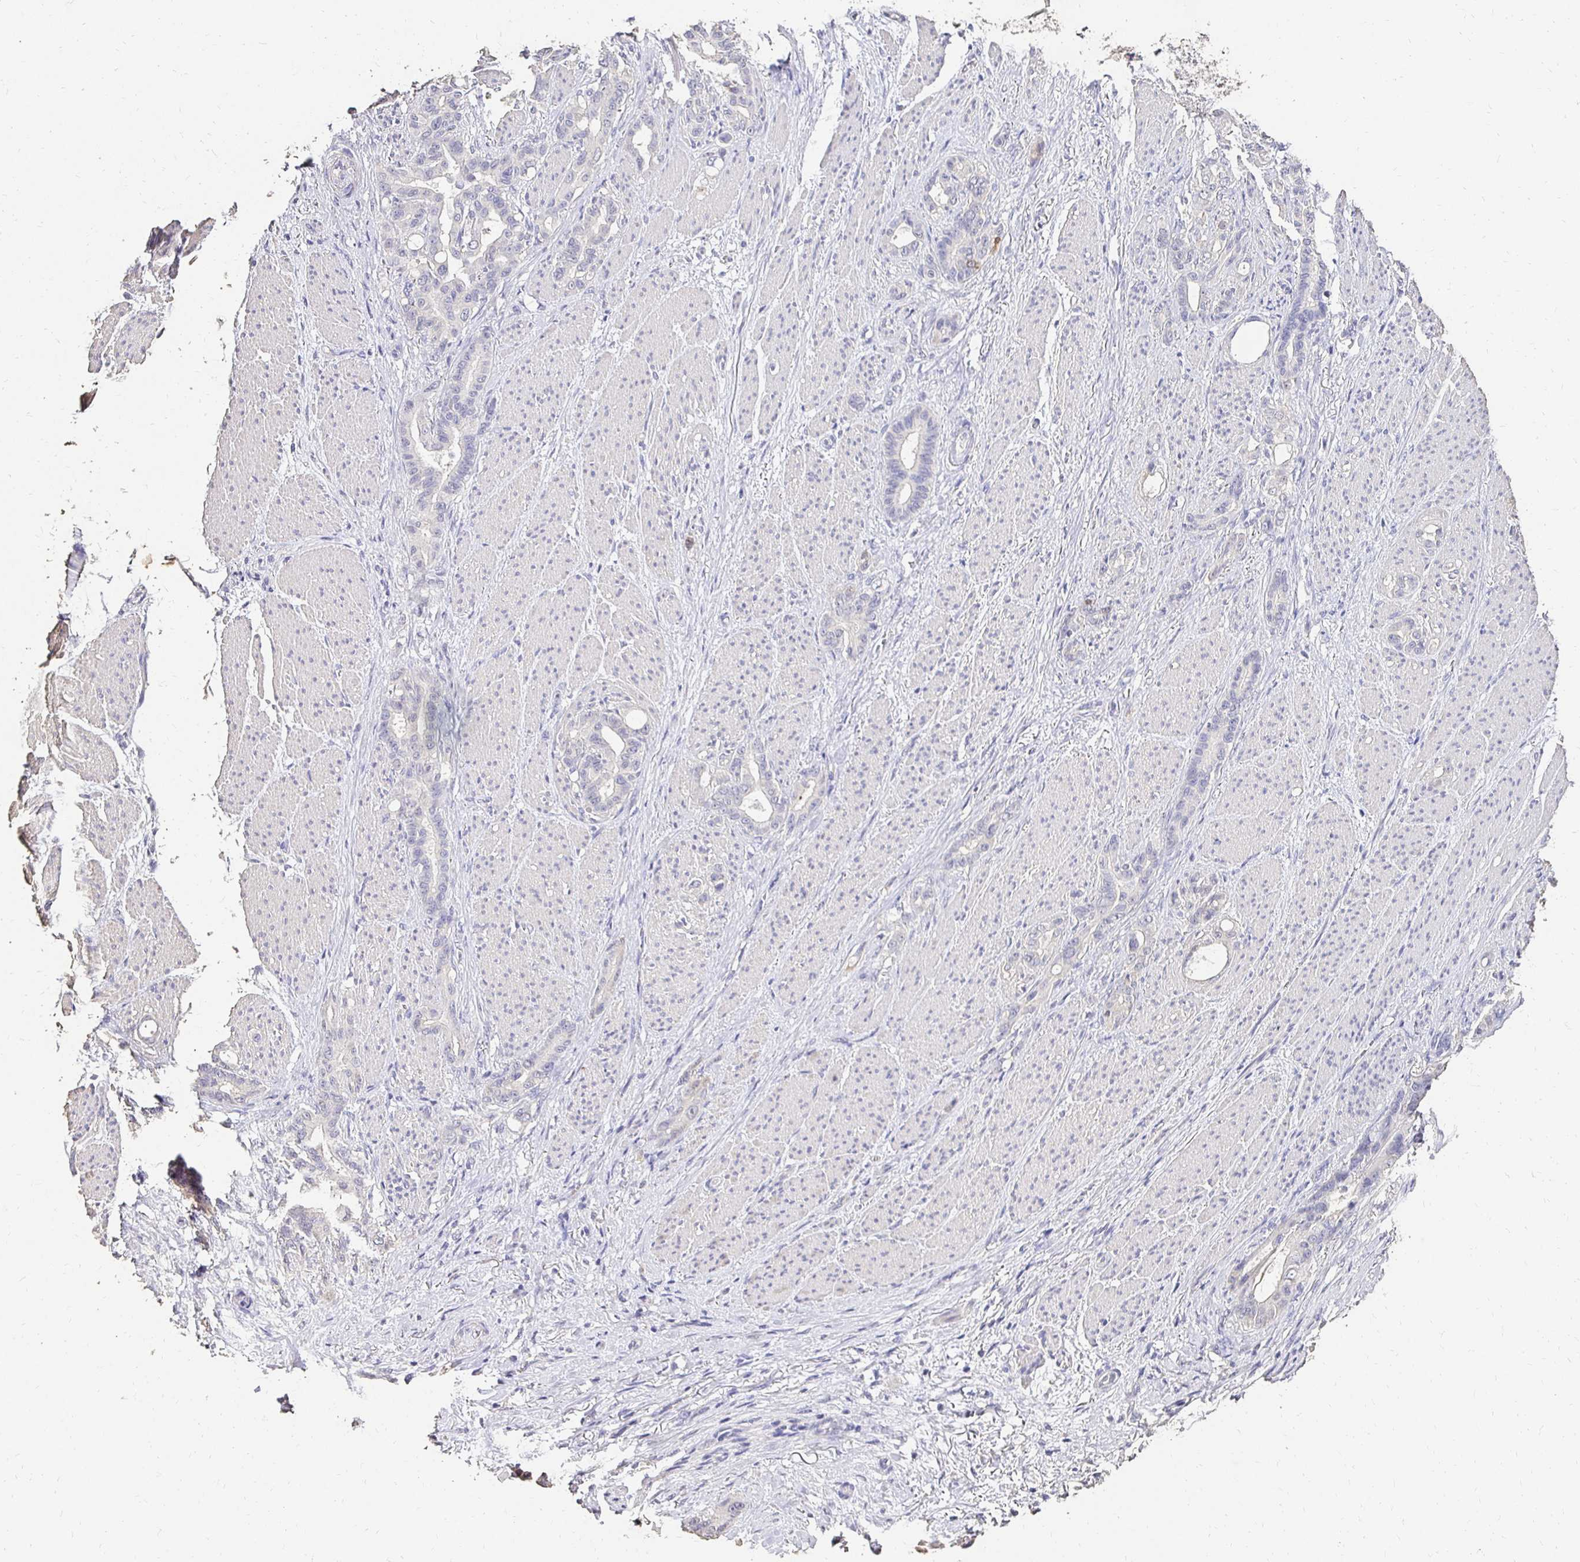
{"staining": {"intensity": "negative", "quantity": "none", "location": "none"}, "tissue": "stomach cancer", "cell_type": "Tumor cells", "image_type": "cancer", "snomed": [{"axis": "morphology", "description": "Normal tissue, NOS"}, {"axis": "morphology", "description": "Adenocarcinoma, NOS"}, {"axis": "topography", "description": "Esophagus"}, {"axis": "topography", "description": "Stomach, upper"}], "caption": "Tumor cells show no significant protein staining in stomach cancer (adenocarcinoma).", "gene": "UGT1A6", "patient": {"sex": "male", "age": 62}}